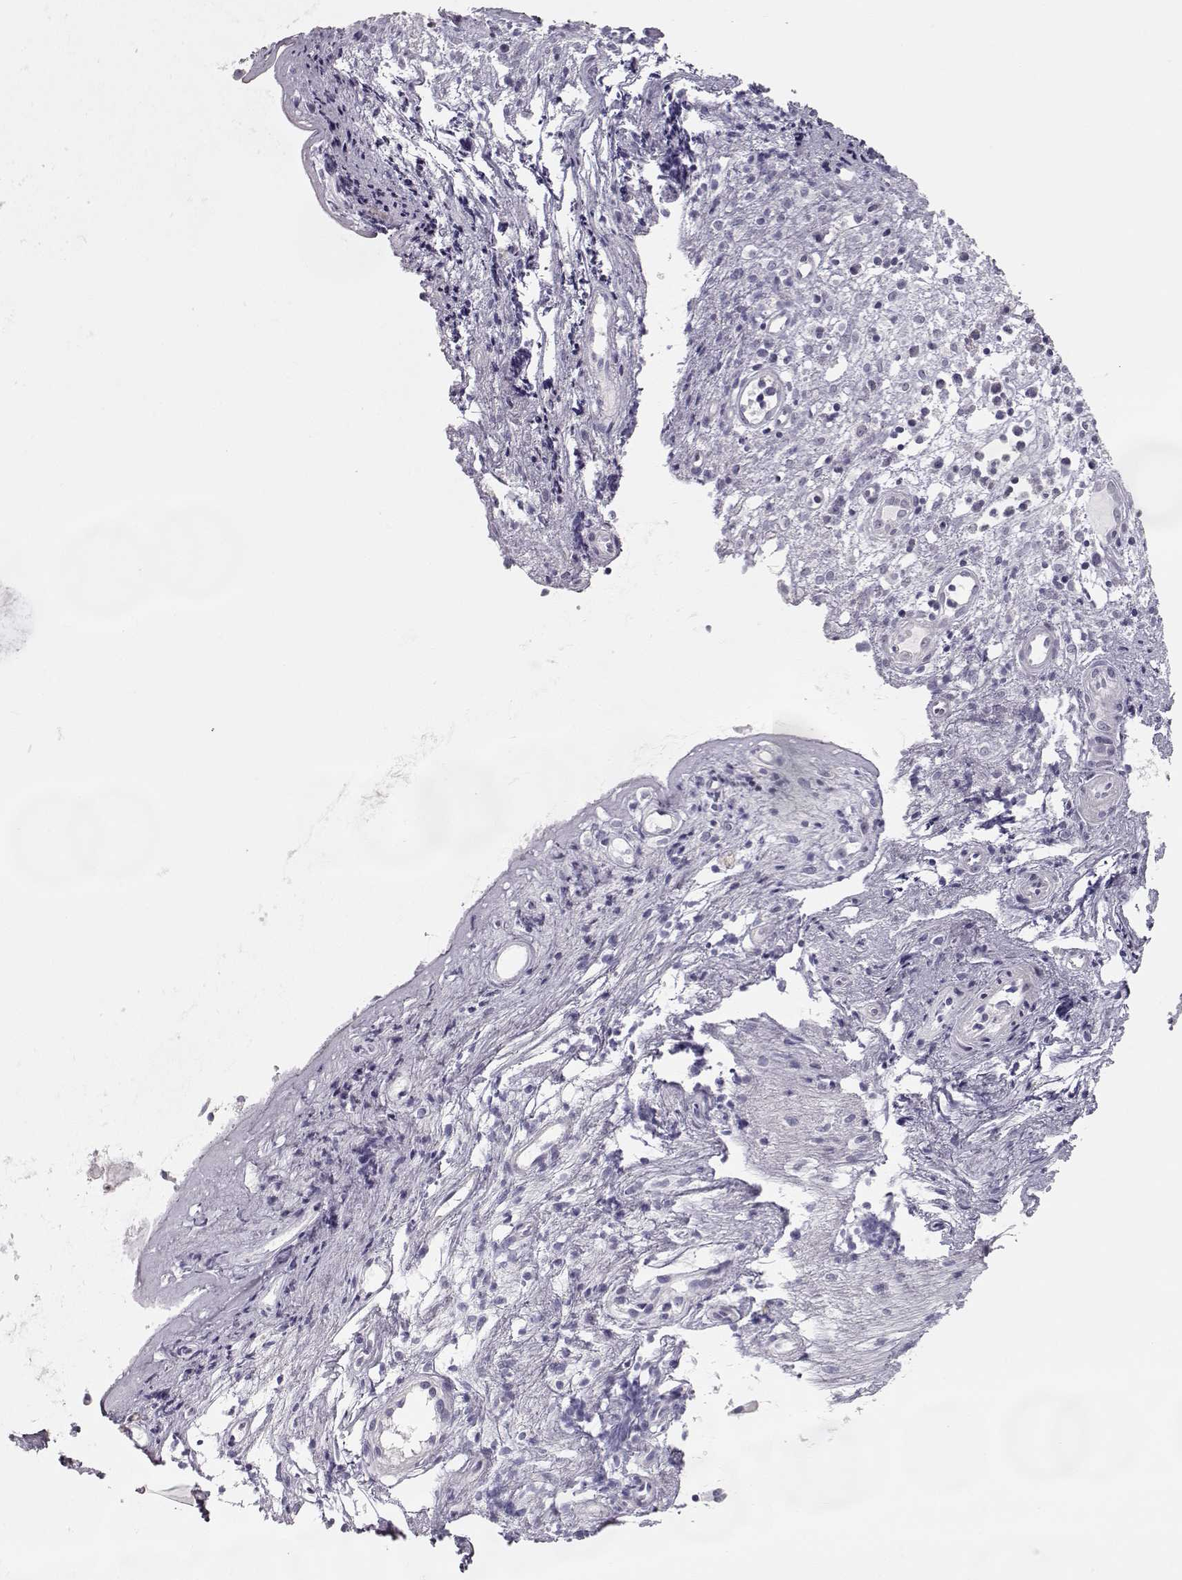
{"staining": {"intensity": "negative", "quantity": "none", "location": "none"}, "tissue": "nasopharynx", "cell_type": "Respiratory epithelial cells", "image_type": "normal", "snomed": [{"axis": "morphology", "description": "Normal tissue, NOS"}, {"axis": "topography", "description": "Nasopharynx"}], "caption": "DAB immunohistochemical staining of unremarkable human nasopharynx shows no significant staining in respiratory epithelial cells.", "gene": "FAM205A", "patient": {"sex": "female", "age": 47}}